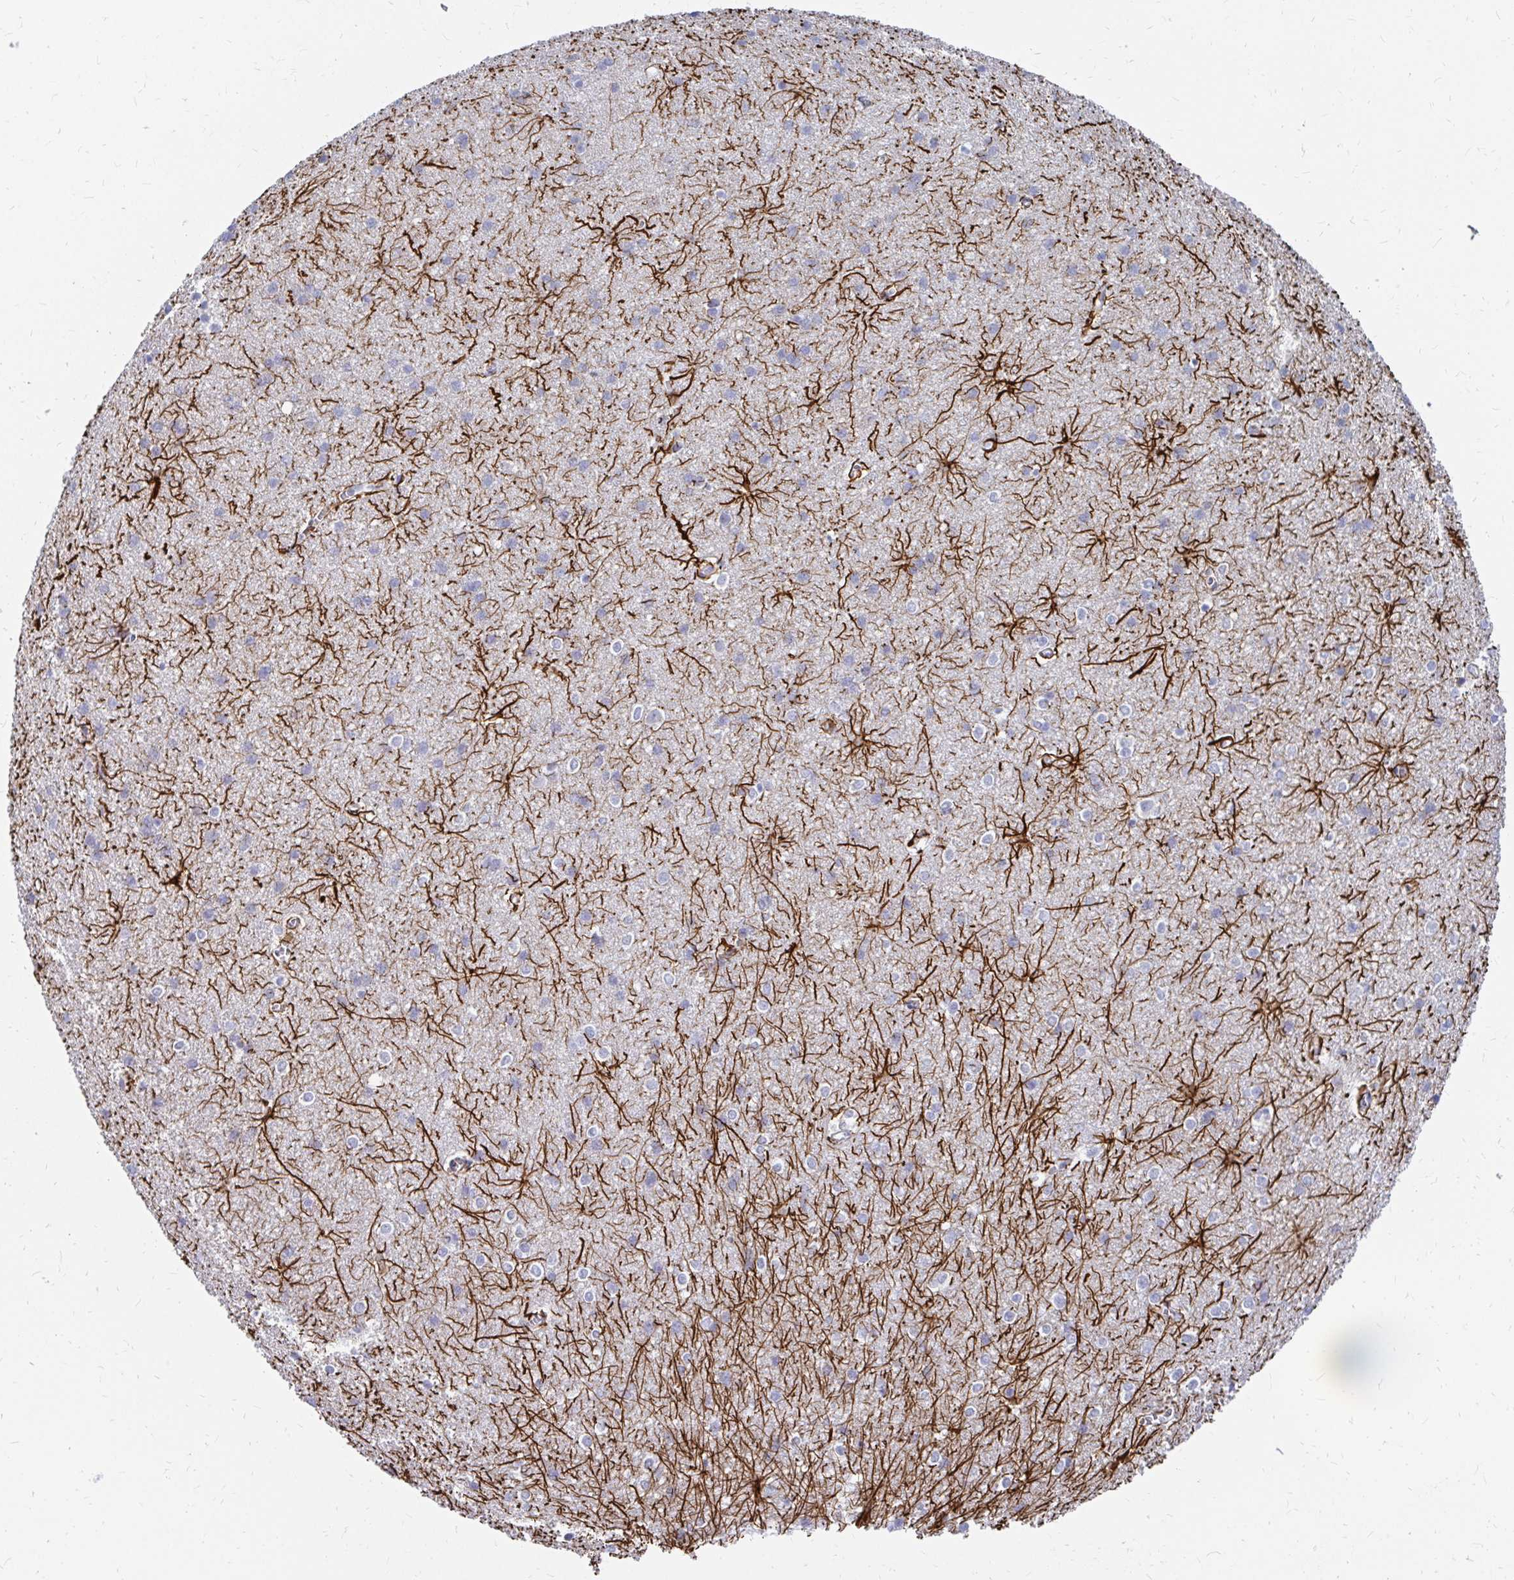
{"staining": {"intensity": "negative", "quantity": "none", "location": "none"}, "tissue": "cerebral cortex", "cell_type": "Endothelial cells", "image_type": "normal", "snomed": [{"axis": "morphology", "description": "Normal tissue, NOS"}, {"axis": "topography", "description": "Cerebral cortex"}], "caption": "Human cerebral cortex stained for a protein using IHC displays no positivity in endothelial cells.", "gene": "C19orf81", "patient": {"sex": "male", "age": 37}}